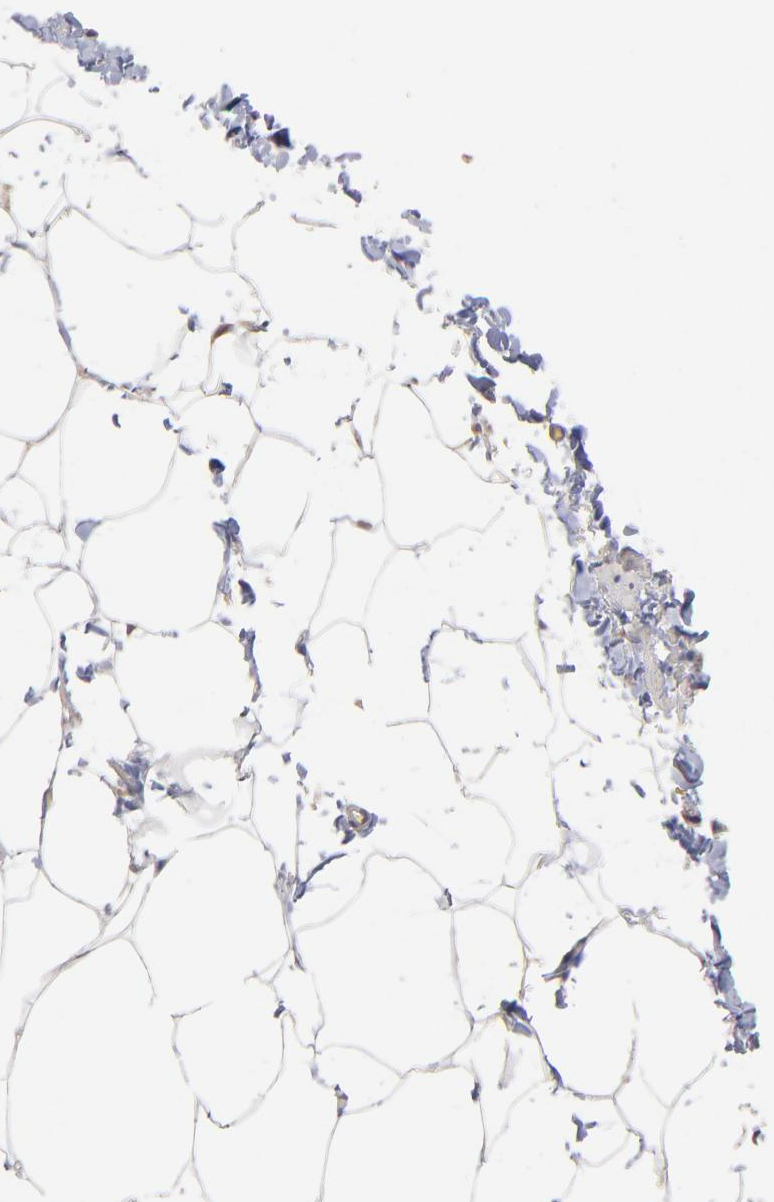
{"staining": {"intensity": "negative", "quantity": "none", "location": "none"}, "tissue": "adipose tissue", "cell_type": "Adipocytes", "image_type": "normal", "snomed": [{"axis": "morphology", "description": "Normal tissue, NOS"}, {"axis": "topography", "description": "Vascular tissue"}], "caption": "Immunohistochemical staining of benign adipose tissue demonstrates no significant positivity in adipocytes. The staining is performed using DAB brown chromogen with nuclei counter-stained in using hematoxylin.", "gene": "UBE2H", "patient": {"sex": "male", "age": 41}}